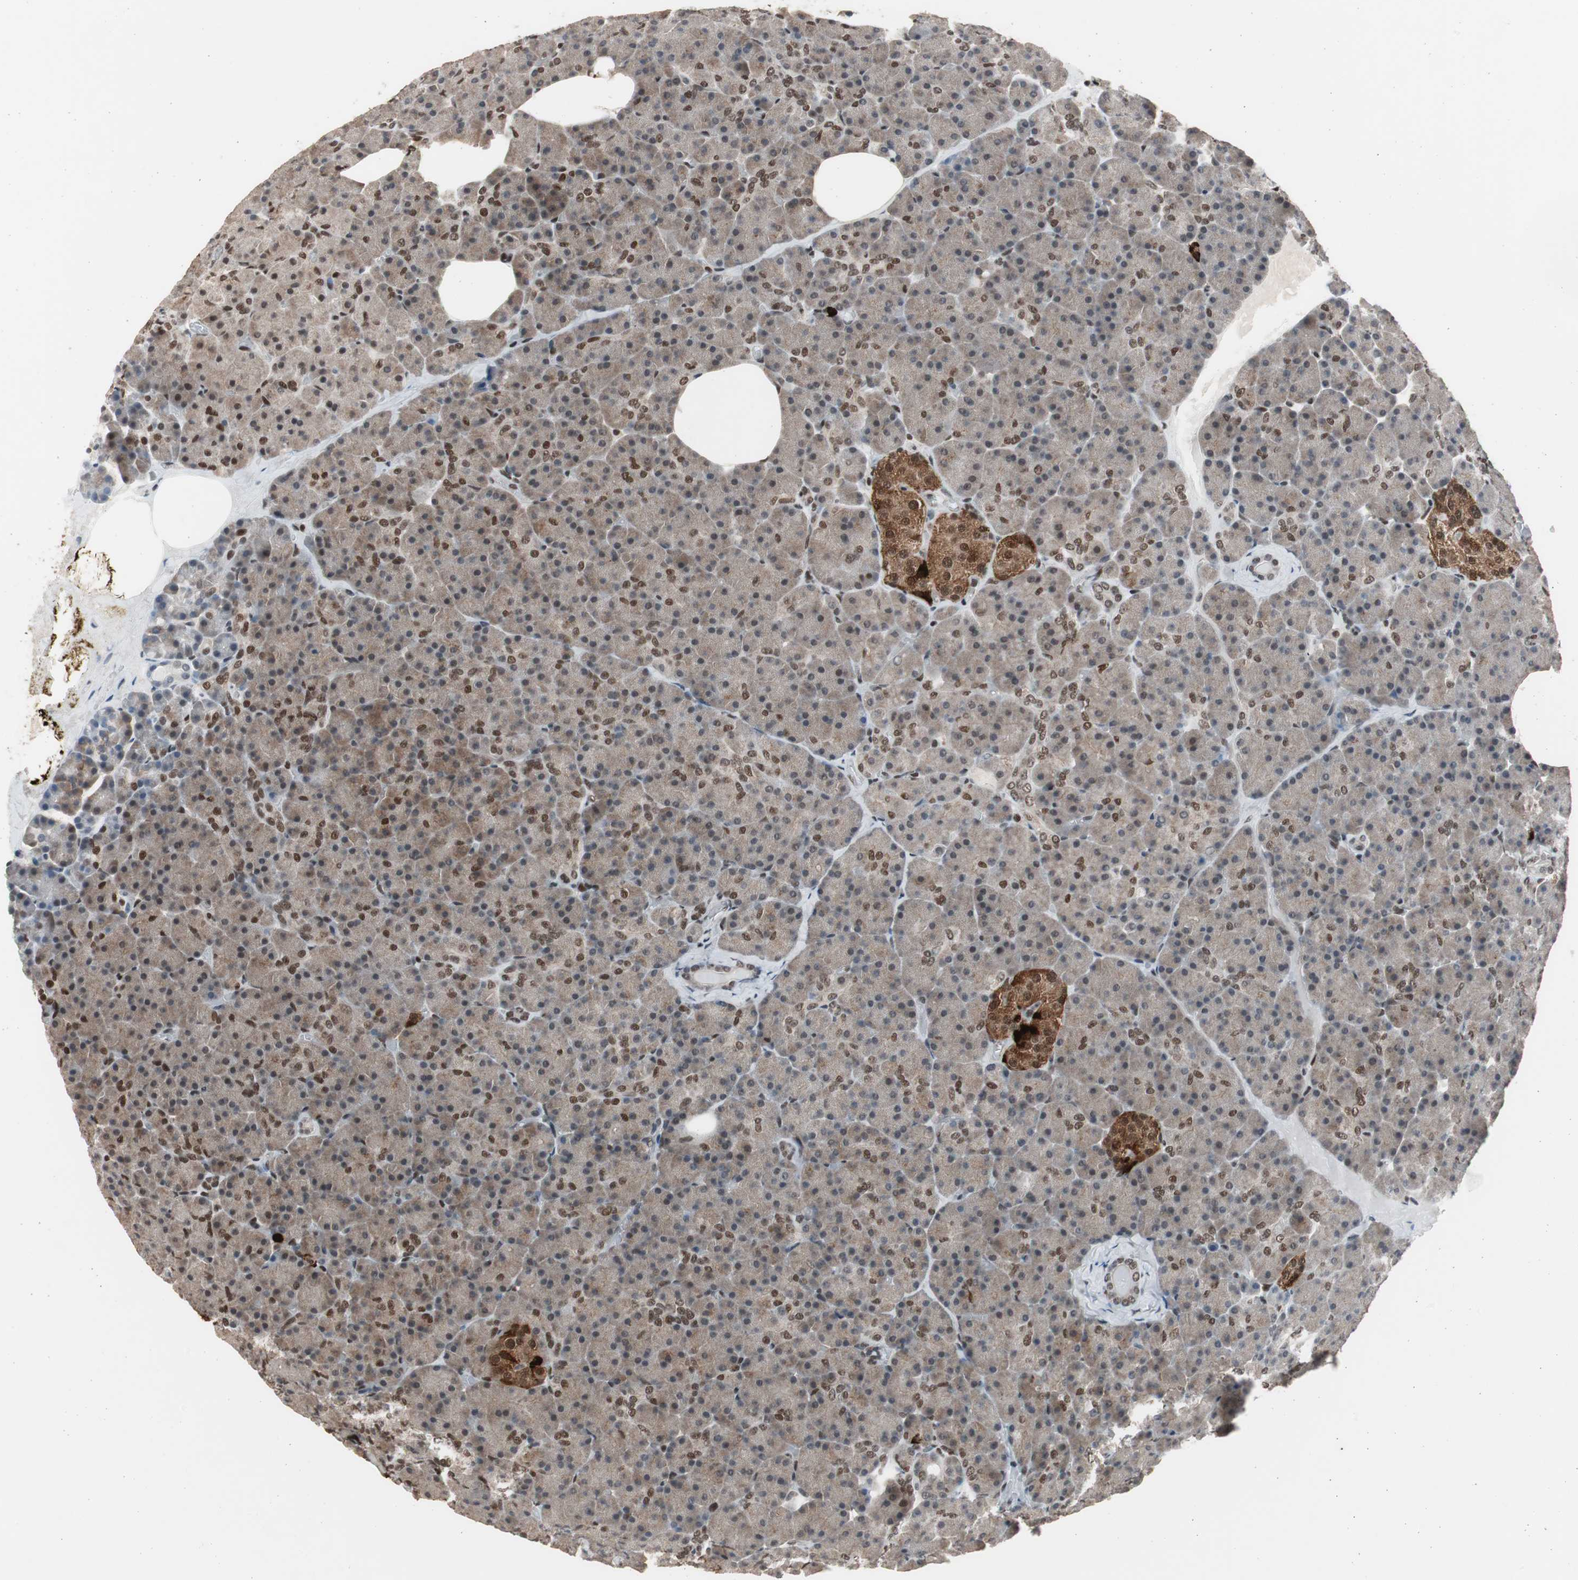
{"staining": {"intensity": "moderate", "quantity": "25%-75%", "location": "nuclear"}, "tissue": "pancreas", "cell_type": "Exocrine glandular cells", "image_type": "normal", "snomed": [{"axis": "morphology", "description": "Normal tissue, NOS"}, {"axis": "topography", "description": "Pancreas"}], "caption": "Benign pancreas exhibits moderate nuclear staining in about 25%-75% of exocrine glandular cells, visualized by immunohistochemistry.", "gene": "RPA1", "patient": {"sex": "female", "age": 35}}